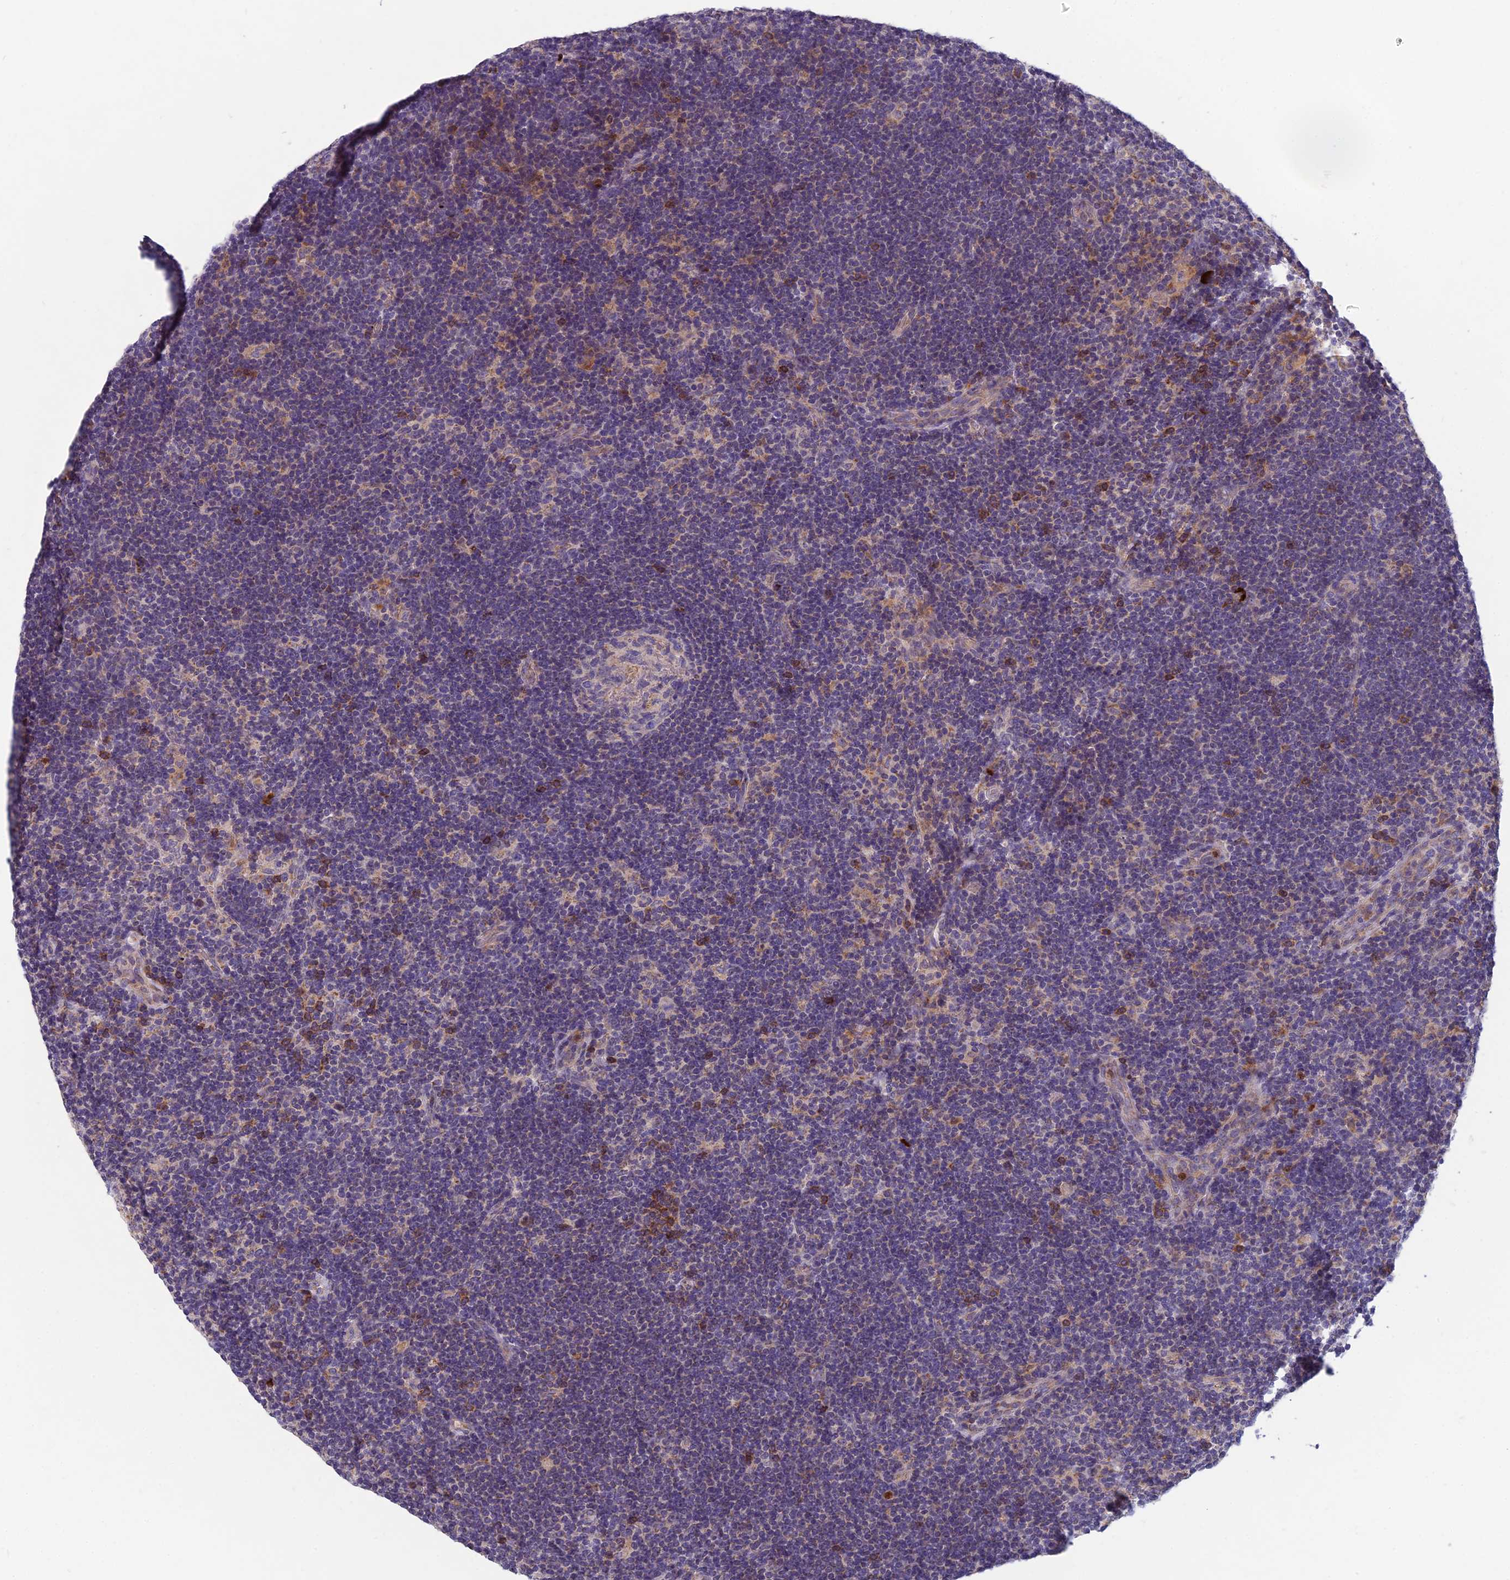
{"staining": {"intensity": "negative", "quantity": "none", "location": "none"}, "tissue": "lymphoma", "cell_type": "Tumor cells", "image_type": "cancer", "snomed": [{"axis": "morphology", "description": "Hodgkin's disease, NOS"}, {"axis": "topography", "description": "Lymph node"}], "caption": "The immunohistochemistry histopathology image has no significant positivity in tumor cells of lymphoma tissue. Brightfield microscopy of immunohistochemistry stained with DAB (brown) and hematoxylin (blue), captured at high magnification.", "gene": "ENSG00000188897", "patient": {"sex": "female", "age": 57}}